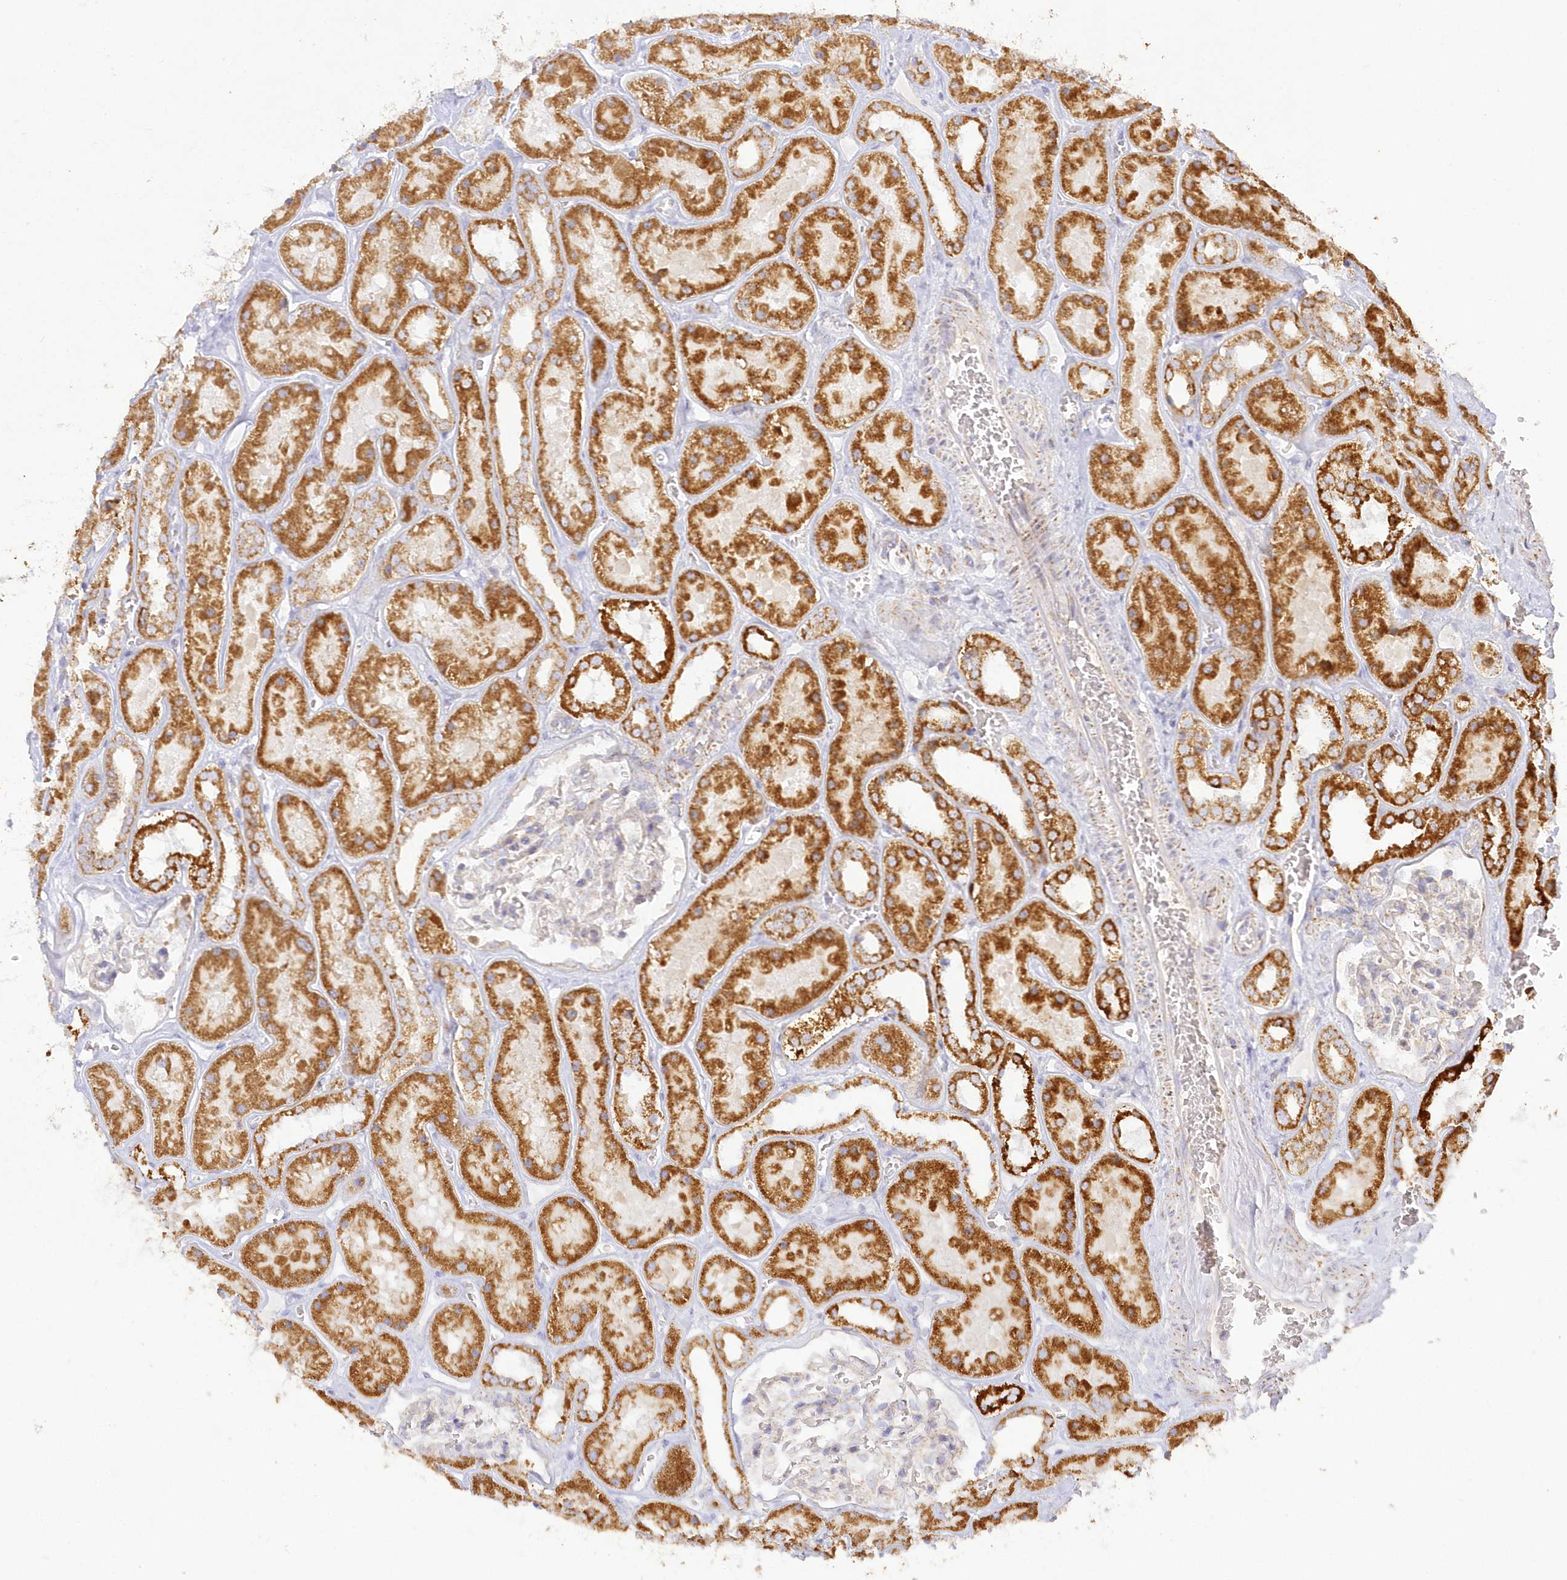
{"staining": {"intensity": "negative", "quantity": "none", "location": "none"}, "tissue": "kidney", "cell_type": "Cells in glomeruli", "image_type": "normal", "snomed": [{"axis": "morphology", "description": "Normal tissue, NOS"}, {"axis": "topography", "description": "Kidney"}], "caption": "DAB immunohistochemical staining of unremarkable human kidney reveals no significant staining in cells in glomeruli.", "gene": "TBC1D14", "patient": {"sex": "female", "age": 41}}